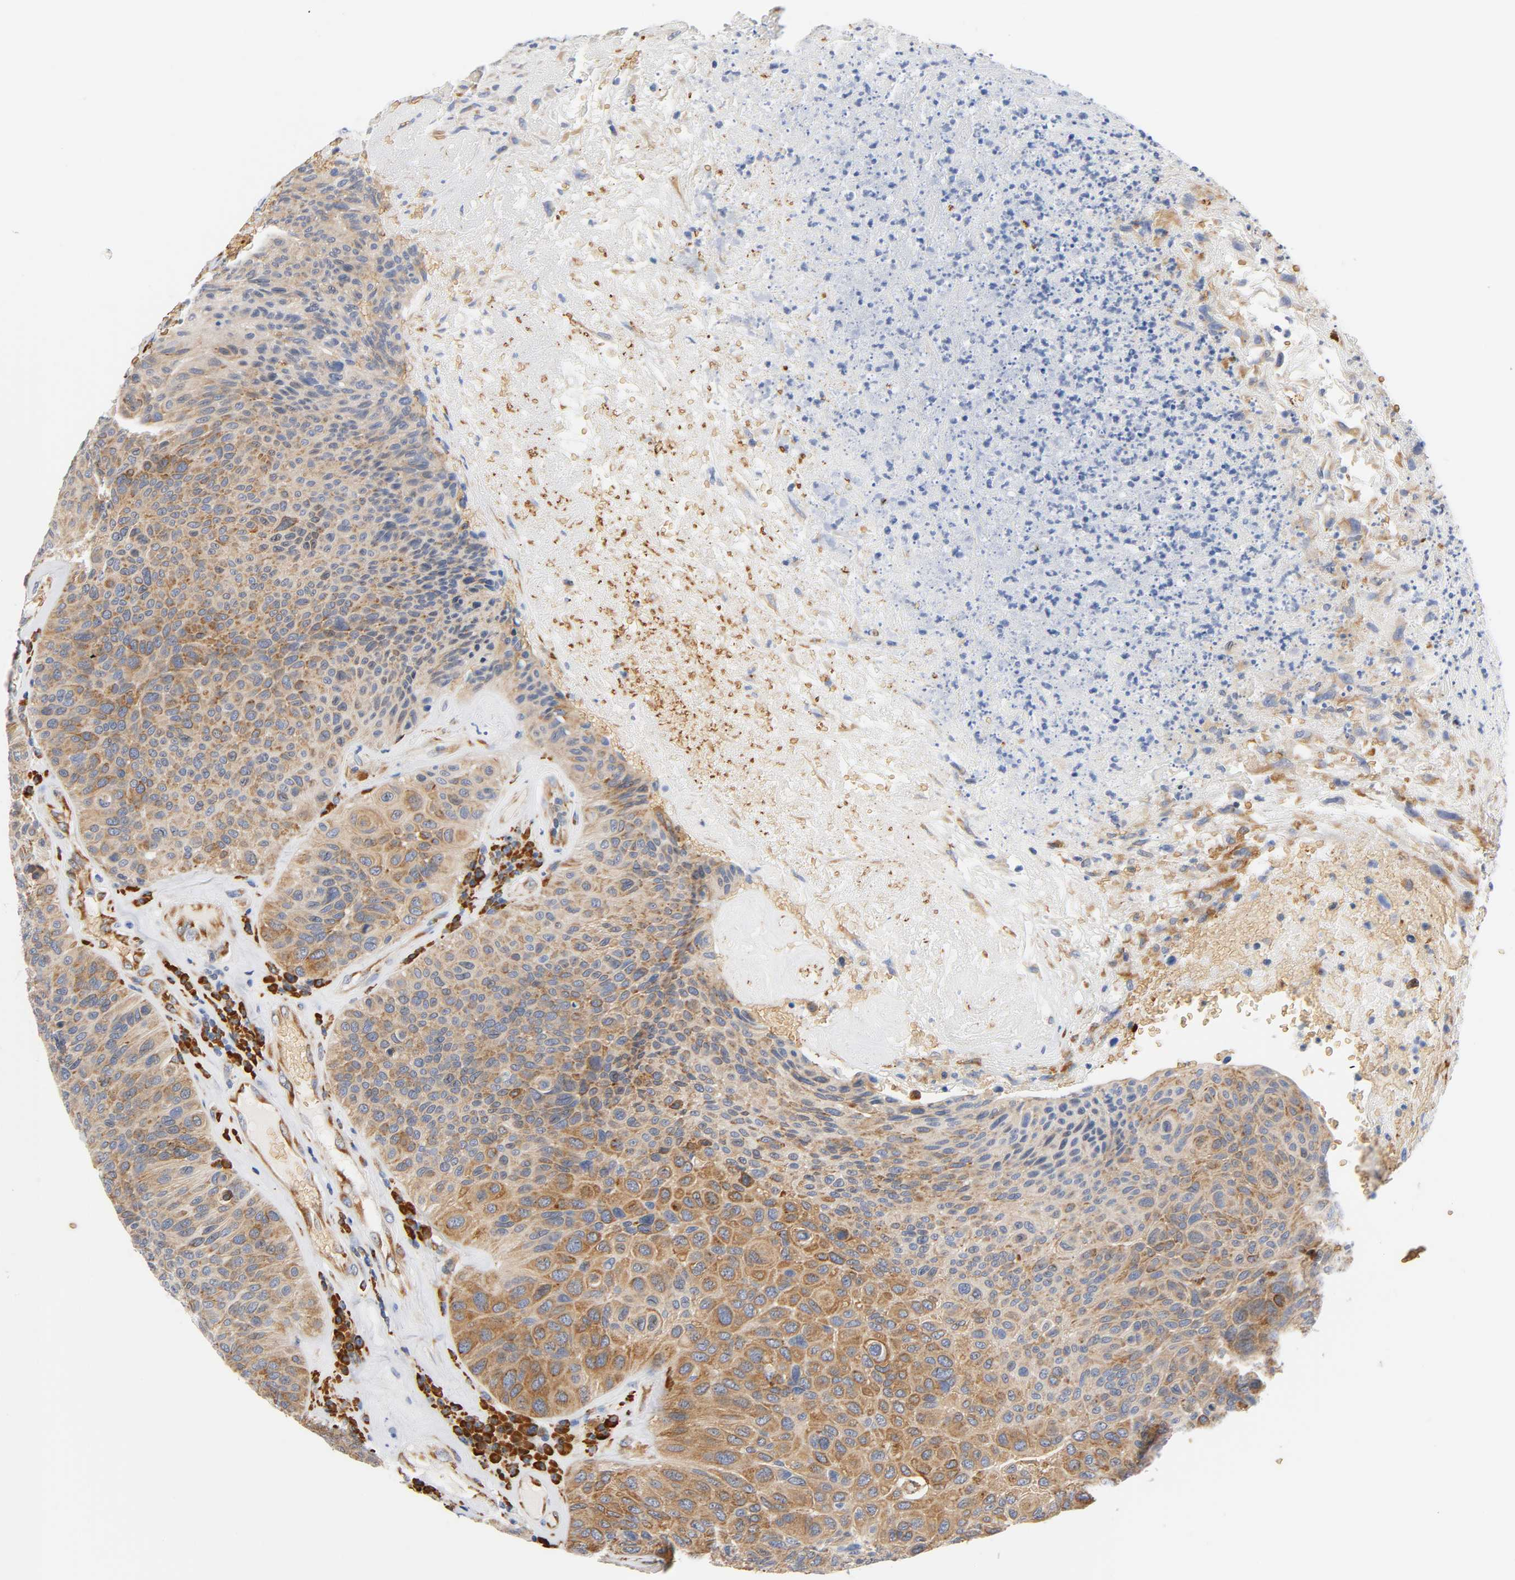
{"staining": {"intensity": "moderate", "quantity": ">75%", "location": "cytoplasmic/membranous"}, "tissue": "urothelial cancer", "cell_type": "Tumor cells", "image_type": "cancer", "snomed": [{"axis": "morphology", "description": "Urothelial carcinoma, High grade"}, {"axis": "topography", "description": "Urinary bladder"}], "caption": "Immunohistochemistry (IHC) (DAB (3,3'-diaminobenzidine)) staining of human urothelial carcinoma (high-grade) displays moderate cytoplasmic/membranous protein positivity in approximately >75% of tumor cells.", "gene": "UCKL1", "patient": {"sex": "male", "age": 66}}